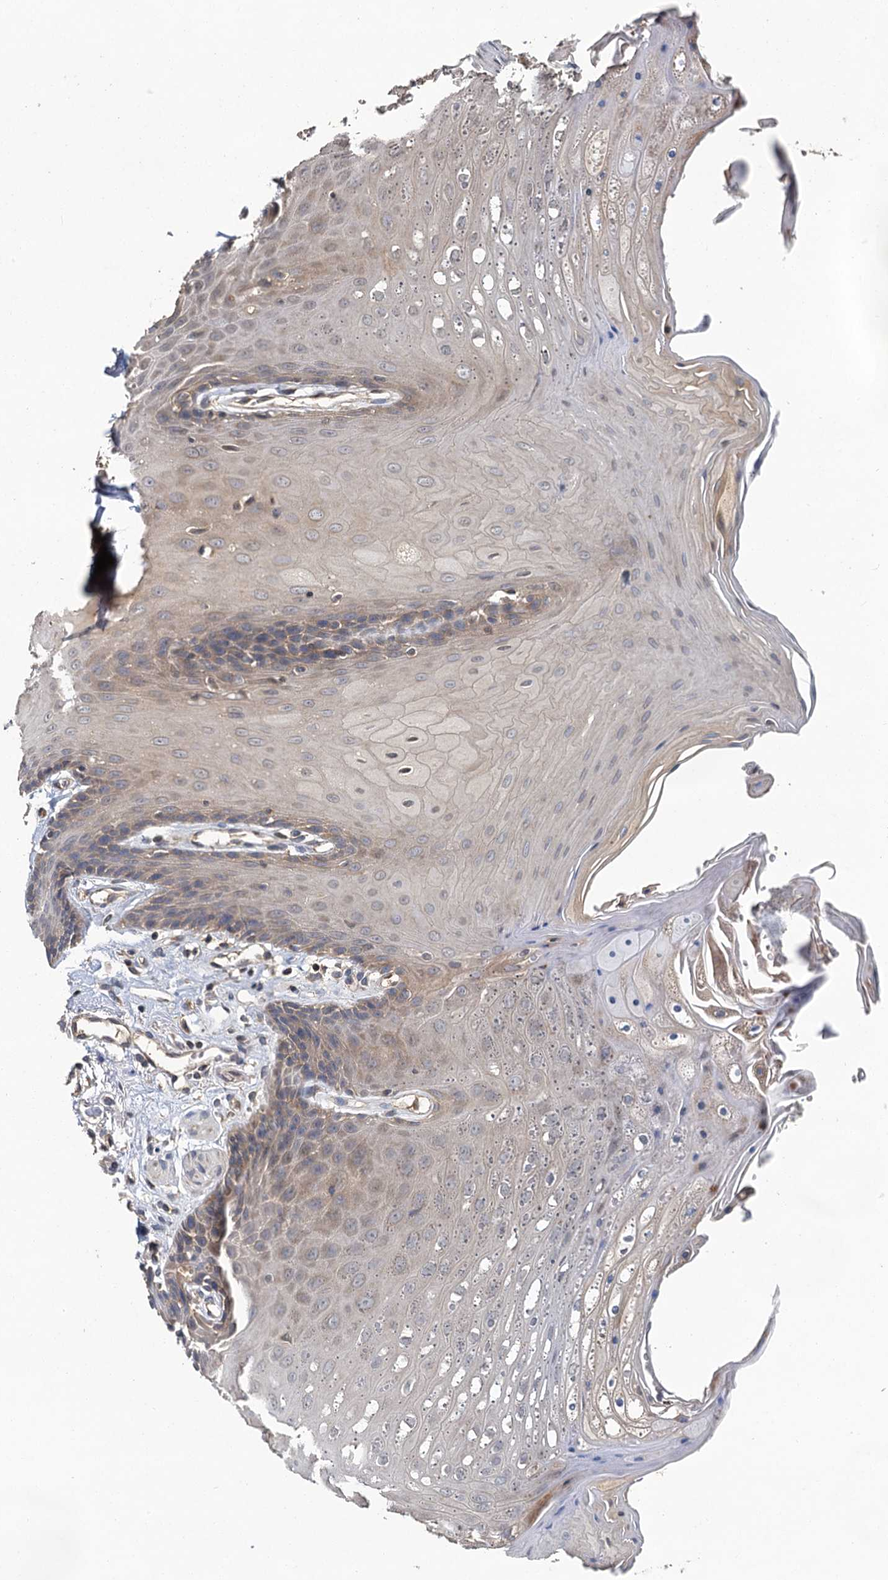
{"staining": {"intensity": "weak", "quantity": "25%-75%", "location": "cytoplasmic/membranous"}, "tissue": "oral mucosa", "cell_type": "Squamous epithelial cells", "image_type": "normal", "snomed": [{"axis": "morphology", "description": "Normal tissue, NOS"}, {"axis": "morphology", "description": "Squamous cell carcinoma, NOS"}, {"axis": "topography", "description": "Skeletal muscle"}, {"axis": "topography", "description": "Oral tissue"}, {"axis": "topography", "description": "Salivary gland"}, {"axis": "topography", "description": "Head-Neck"}], "caption": "The image demonstrates immunohistochemical staining of normal oral mucosa. There is weak cytoplasmic/membranous positivity is appreciated in approximately 25%-75% of squamous epithelial cells. Nuclei are stained in blue.", "gene": "ZNF324", "patient": {"sex": "male", "age": 54}}